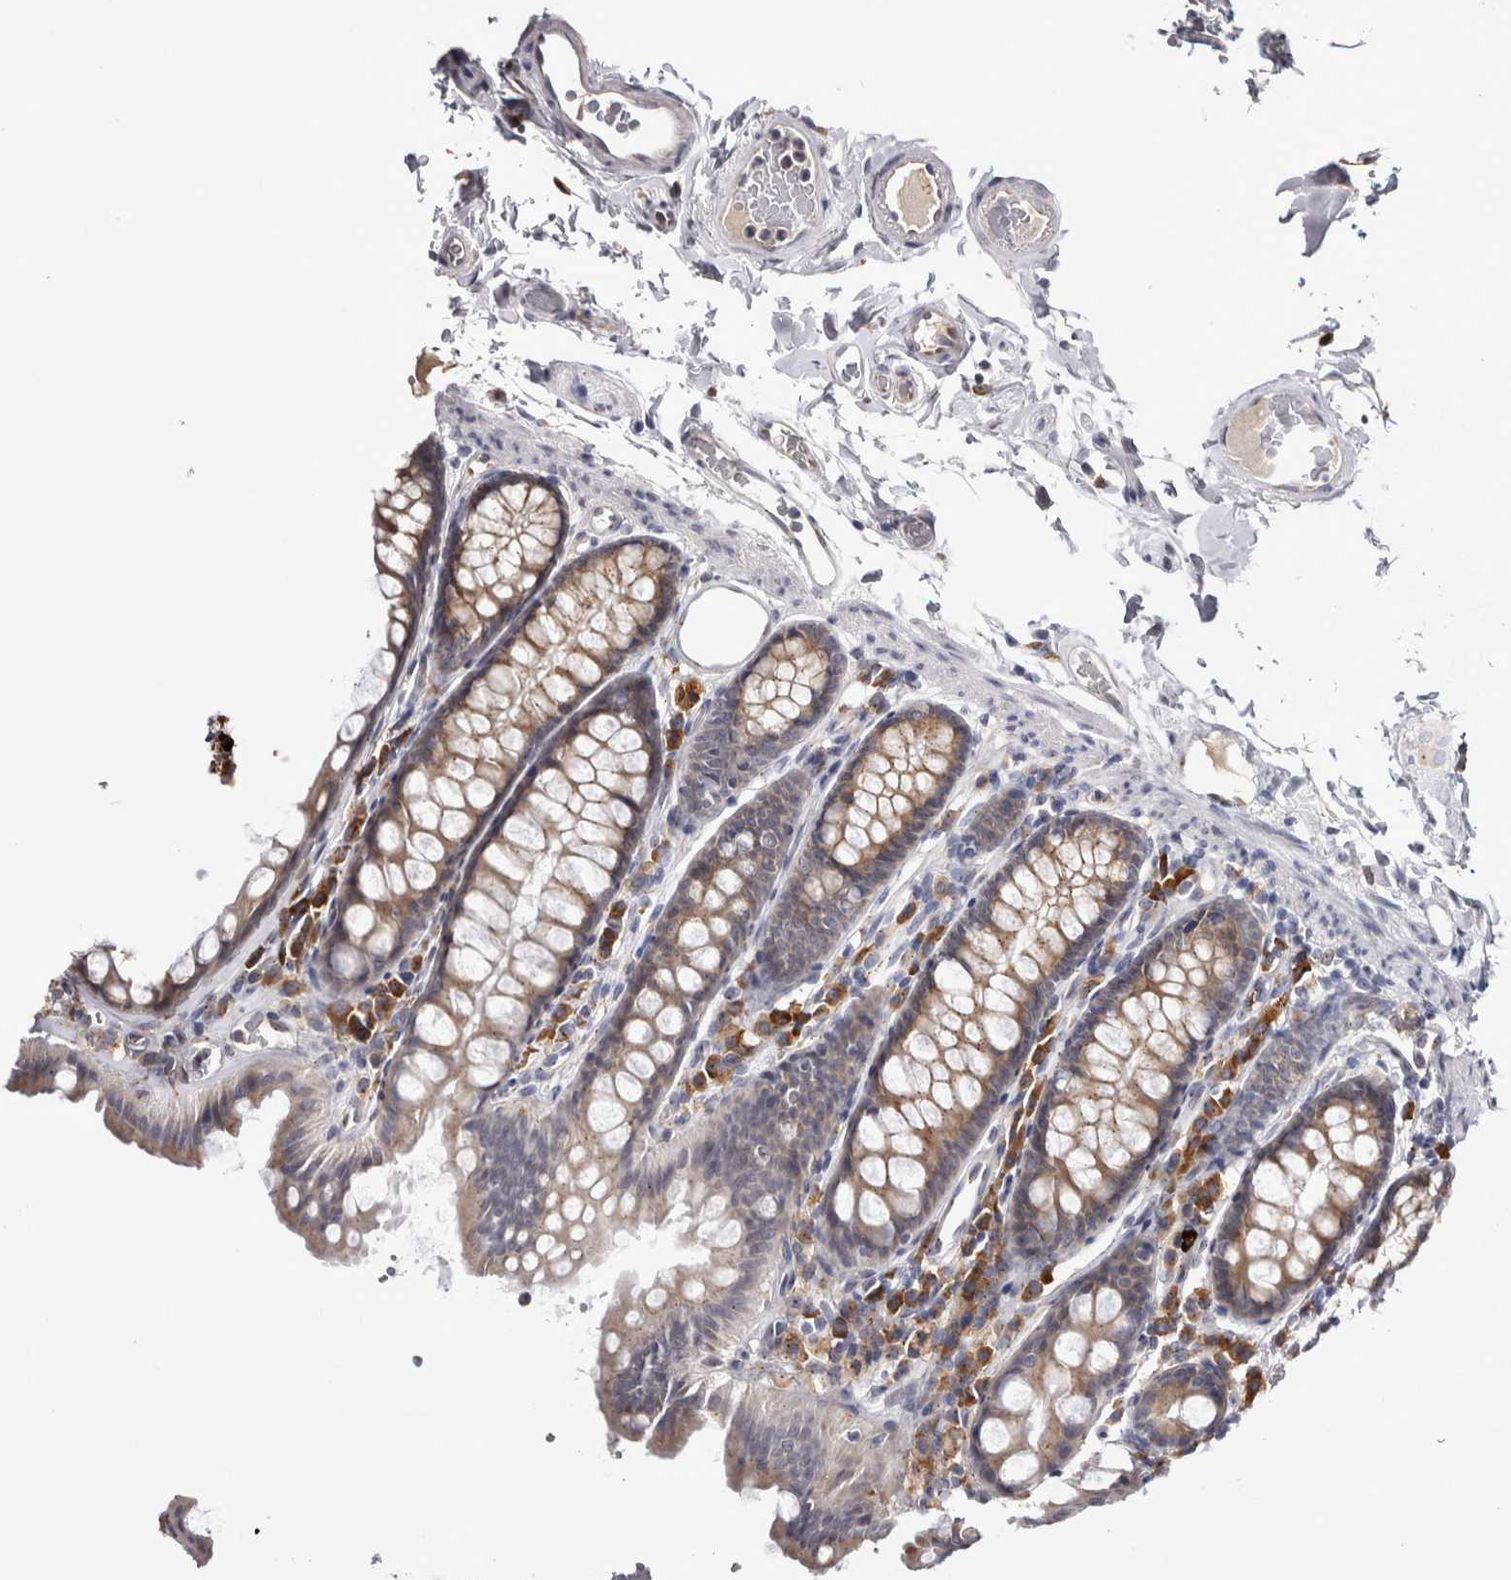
{"staining": {"intensity": "negative", "quantity": "none", "location": "none"}, "tissue": "colon", "cell_type": "Endothelial cells", "image_type": "normal", "snomed": [{"axis": "morphology", "description": "Normal tissue, NOS"}, {"axis": "topography", "description": "Colon"}, {"axis": "topography", "description": "Peripheral nerve tissue"}], "caption": "IHC photomicrograph of normal colon stained for a protein (brown), which shows no staining in endothelial cells.", "gene": "ZNF341", "patient": {"sex": "female", "age": 61}}